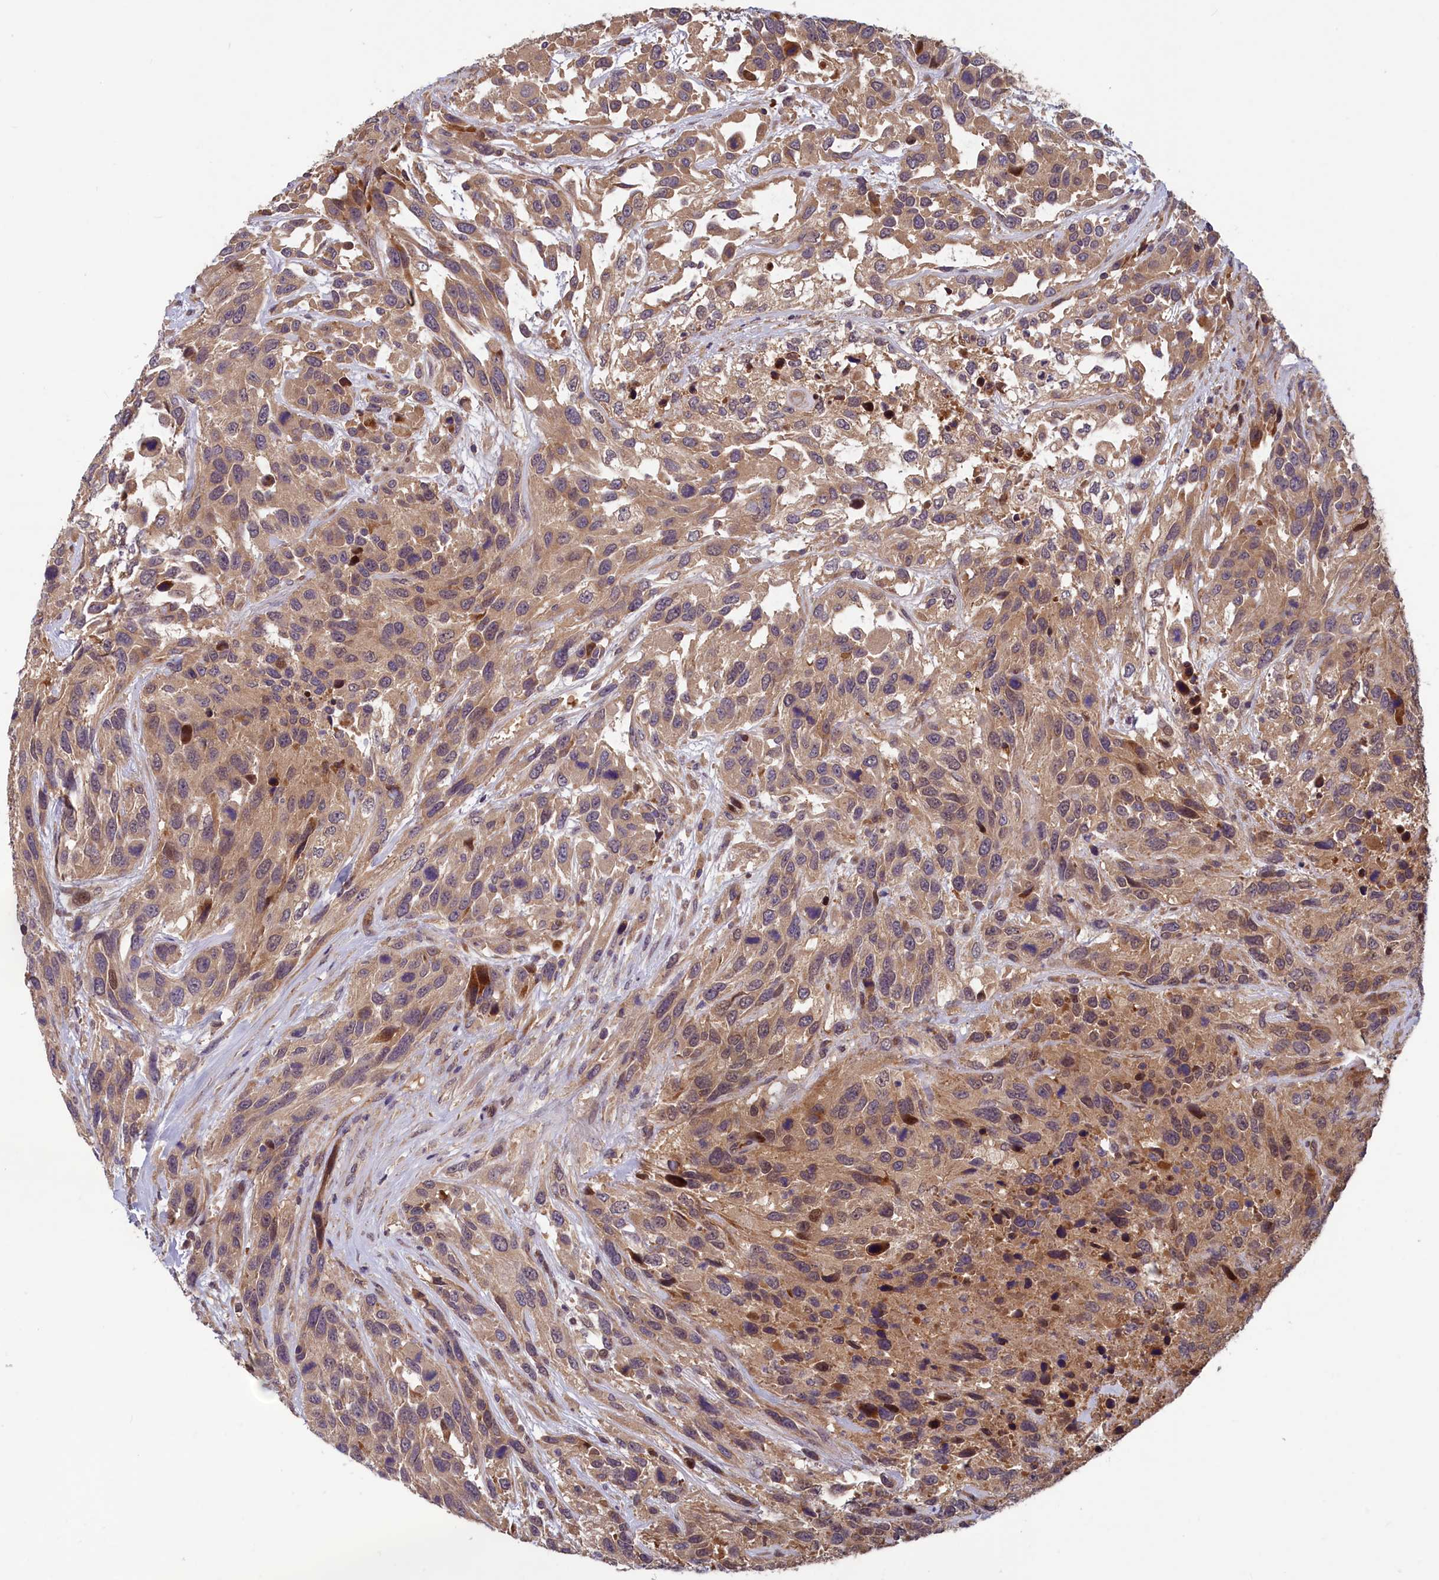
{"staining": {"intensity": "moderate", "quantity": ">75%", "location": "cytoplasmic/membranous"}, "tissue": "urothelial cancer", "cell_type": "Tumor cells", "image_type": "cancer", "snomed": [{"axis": "morphology", "description": "Urothelial carcinoma, High grade"}, {"axis": "topography", "description": "Urinary bladder"}], "caption": "An image of human urothelial cancer stained for a protein demonstrates moderate cytoplasmic/membranous brown staining in tumor cells. (Brightfield microscopy of DAB IHC at high magnification).", "gene": "CCDC15", "patient": {"sex": "female", "age": 70}}